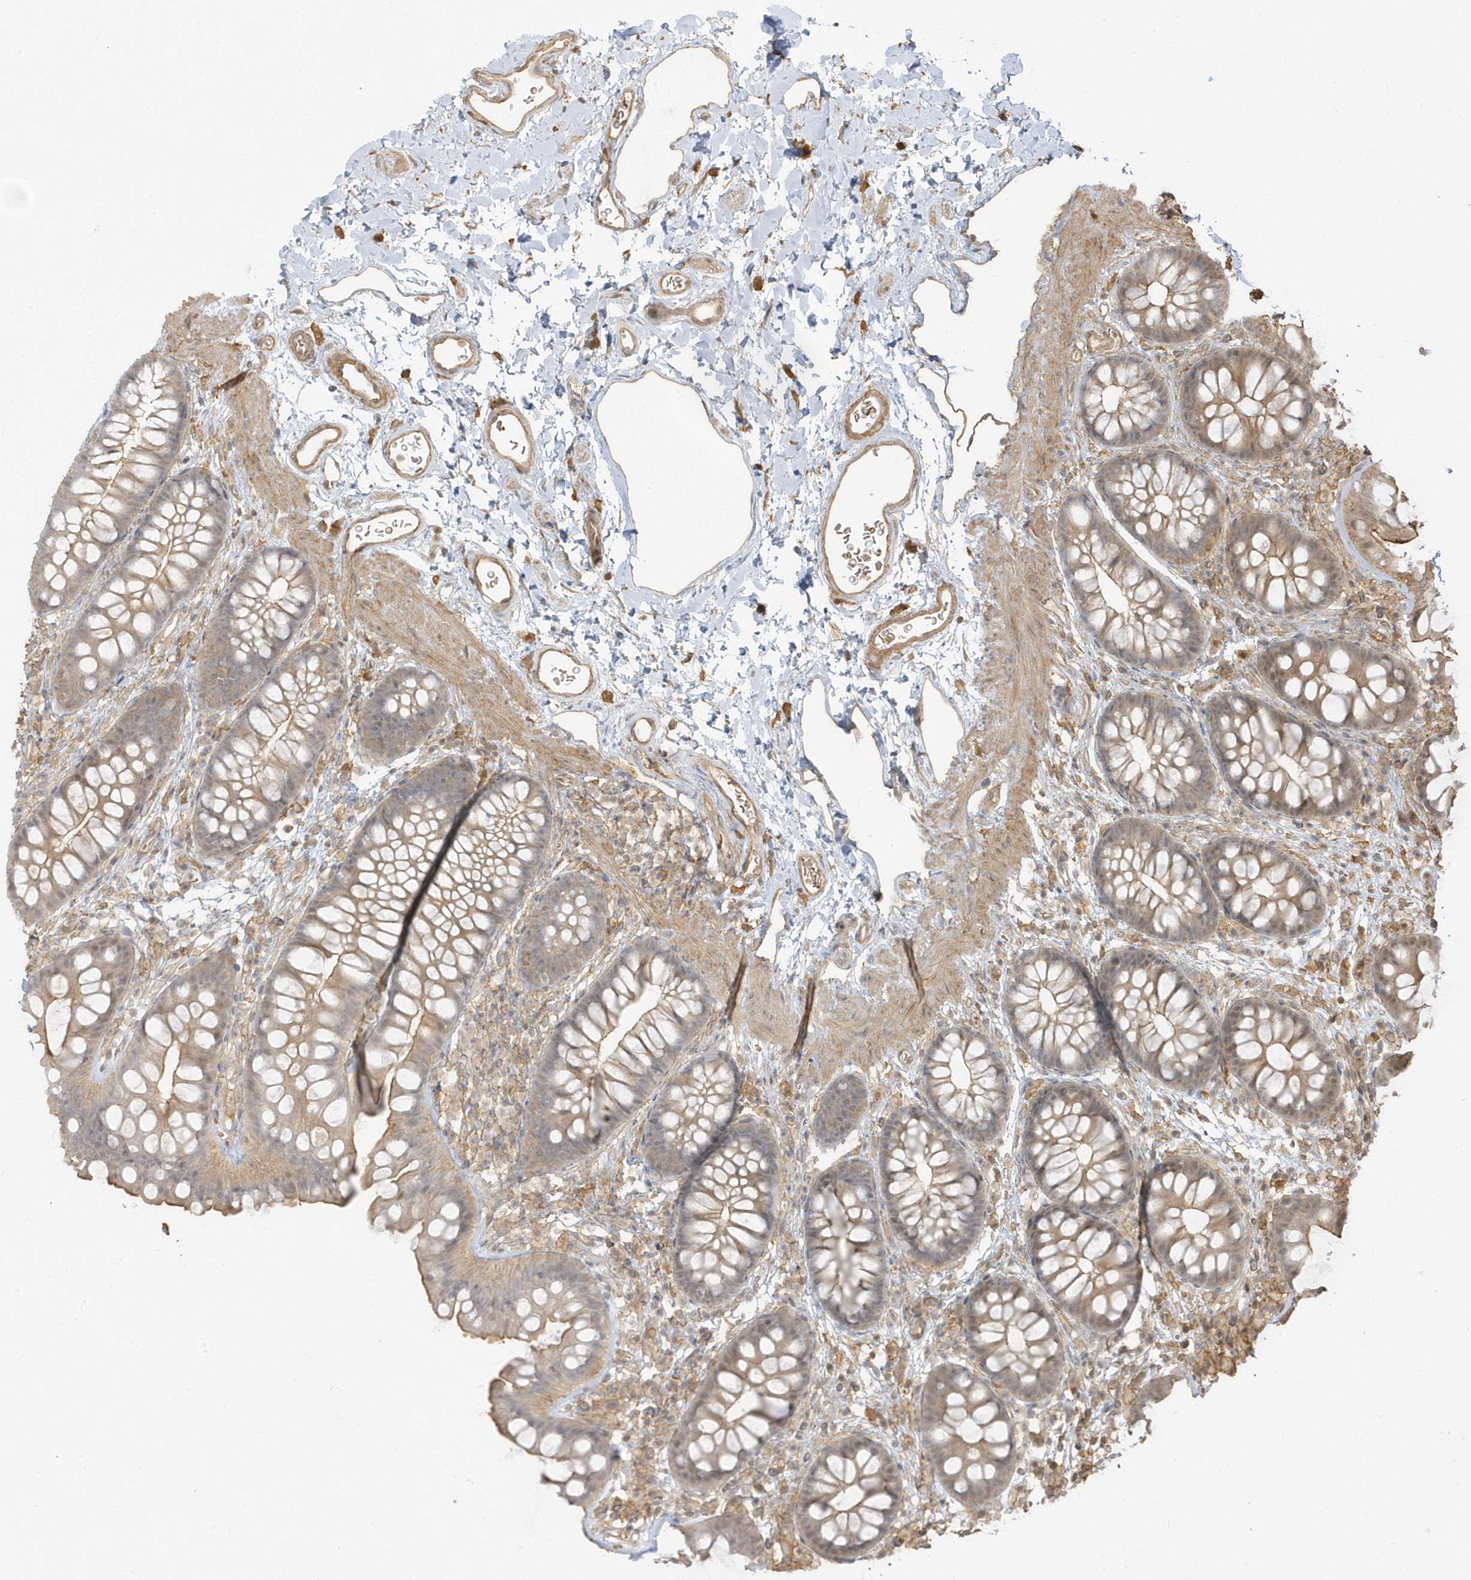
{"staining": {"intensity": "moderate", "quantity": ">75%", "location": "cytoplasmic/membranous"}, "tissue": "colon", "cell_type": "Endothelial cells", "image_type": "normal", "snomed": [{"axis": "morphology", "description": "Normal tissue, NOS"}, {"axis": "topography", "description": "Colon"}], "caption": "Endothelial cells show medium levels of moderate cytoplasmic/membranous positivity in approximately >75% of cells in benign colon. (IHC, brightfield microscopy, high magnification).", "gene": "ZBTB8A", "patient": {"sex": "female", "age": 62}}